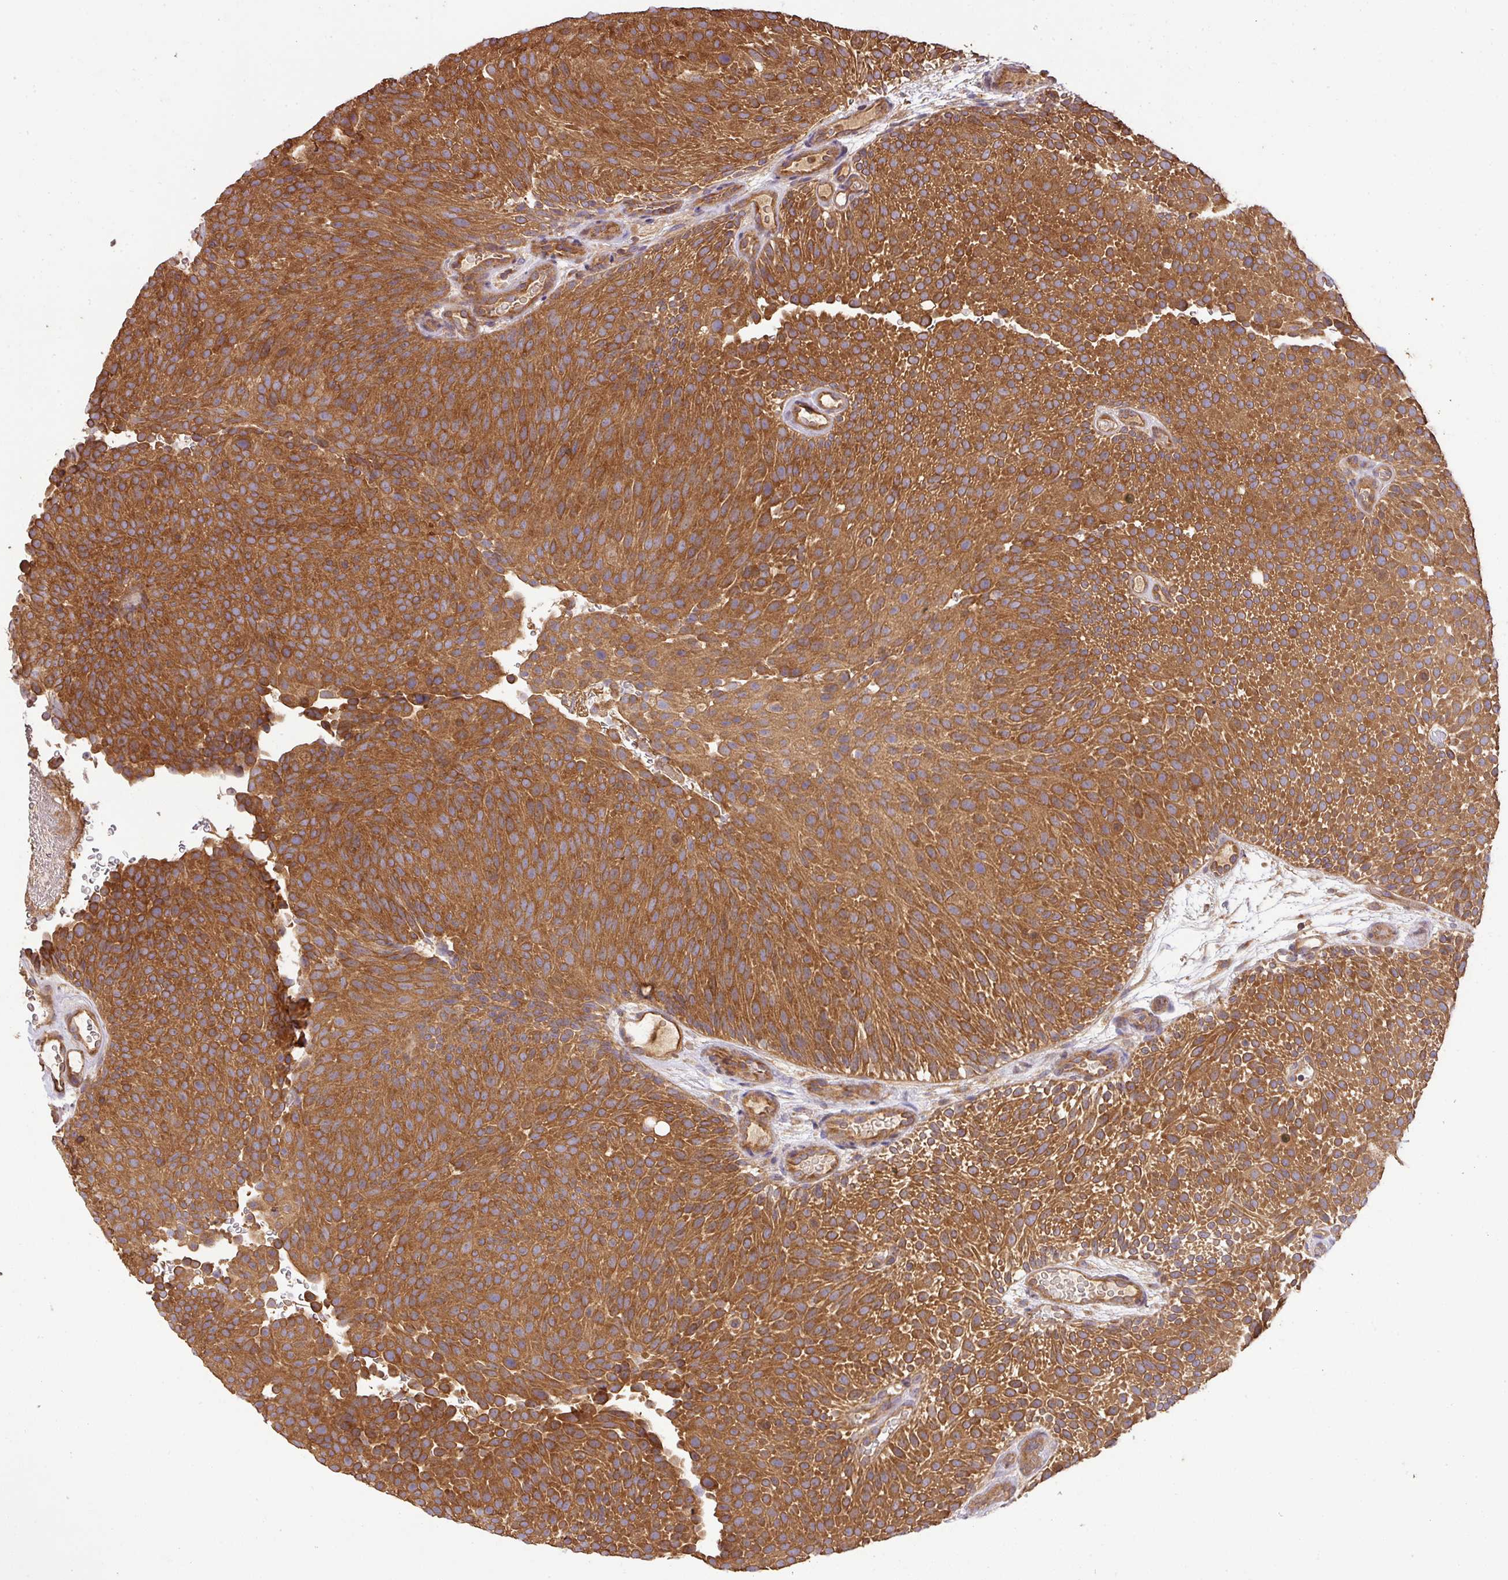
{"staining": {"intensity": "strong", "quantity": ">75%", "location": "cytoplasmic/membranous"}, "tissue": "urothelial cancer", "cell_type": "Tumor cells", "image_type": "cancer", "snomed": [{"axis": "morphology", "description": "Urothelial carcinoma, Low grade"}, {"axis": "topography", "description": "Urinary bladder"}], "caption": "A brown stain labels strong cytoplasmic/membranous staining of a protein in human urothelial cancer tumor cells.", "gene": "GSPT1", "patient": {"sex": "male", "age": 78}}